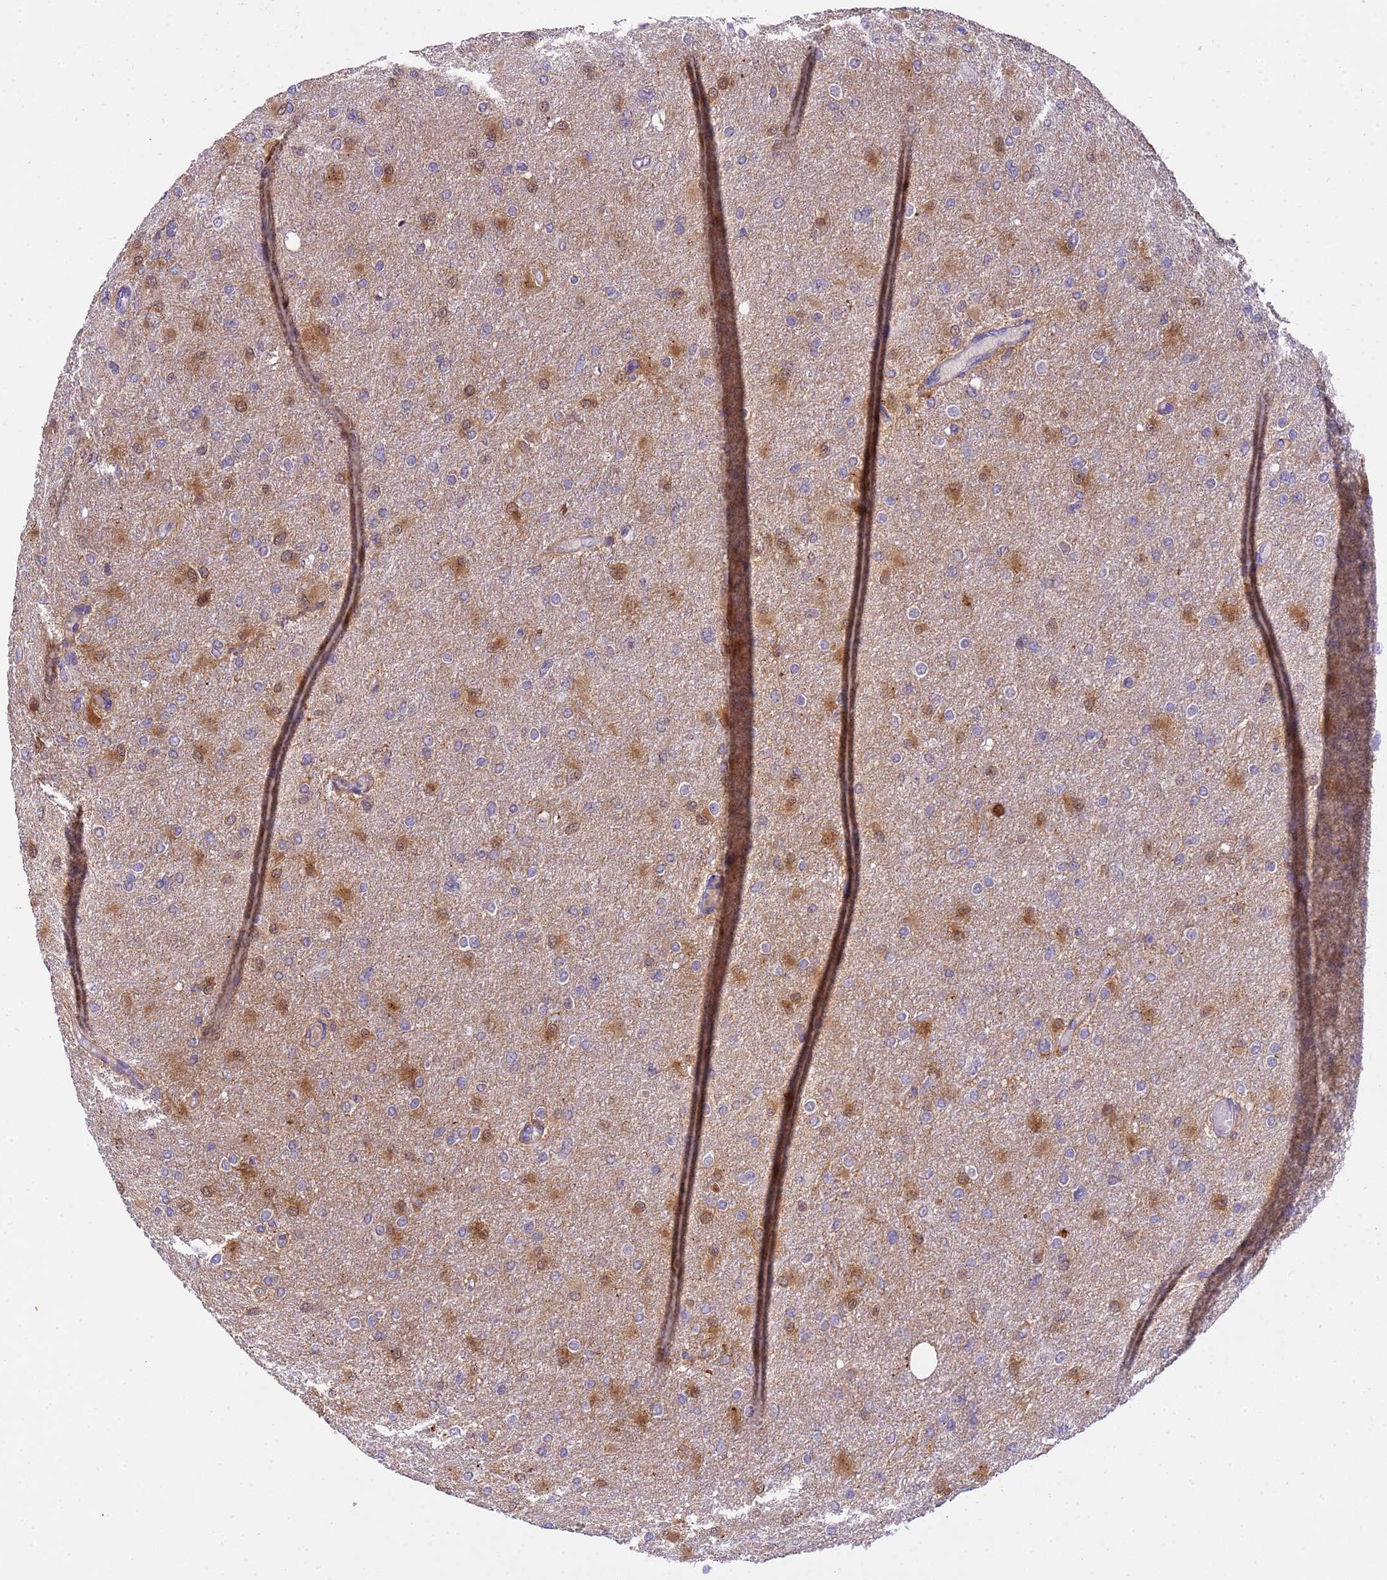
{"staining": {"intensity": "moderate", "quantity": "<25%", "location": "cytoplasmic/membranous,nuclear"}, "tissue": "glioma", "cell_type": "Tumor cells", "image_type": "cancer", "snomed": [{"axis": "morphology", "description": "Glioma, malignant, High grade"}, {"axis": "topography", "description": "Cerebral cortex"}], "caption": "Malignant glioma (high-grade) stained with IHC shows moderate cytoplasmic/membranous and nuclear positivity in approximately <25% of tumor cells.", "gene": "PLCXD3", "patient": {"sex": "female", "age": 36}}